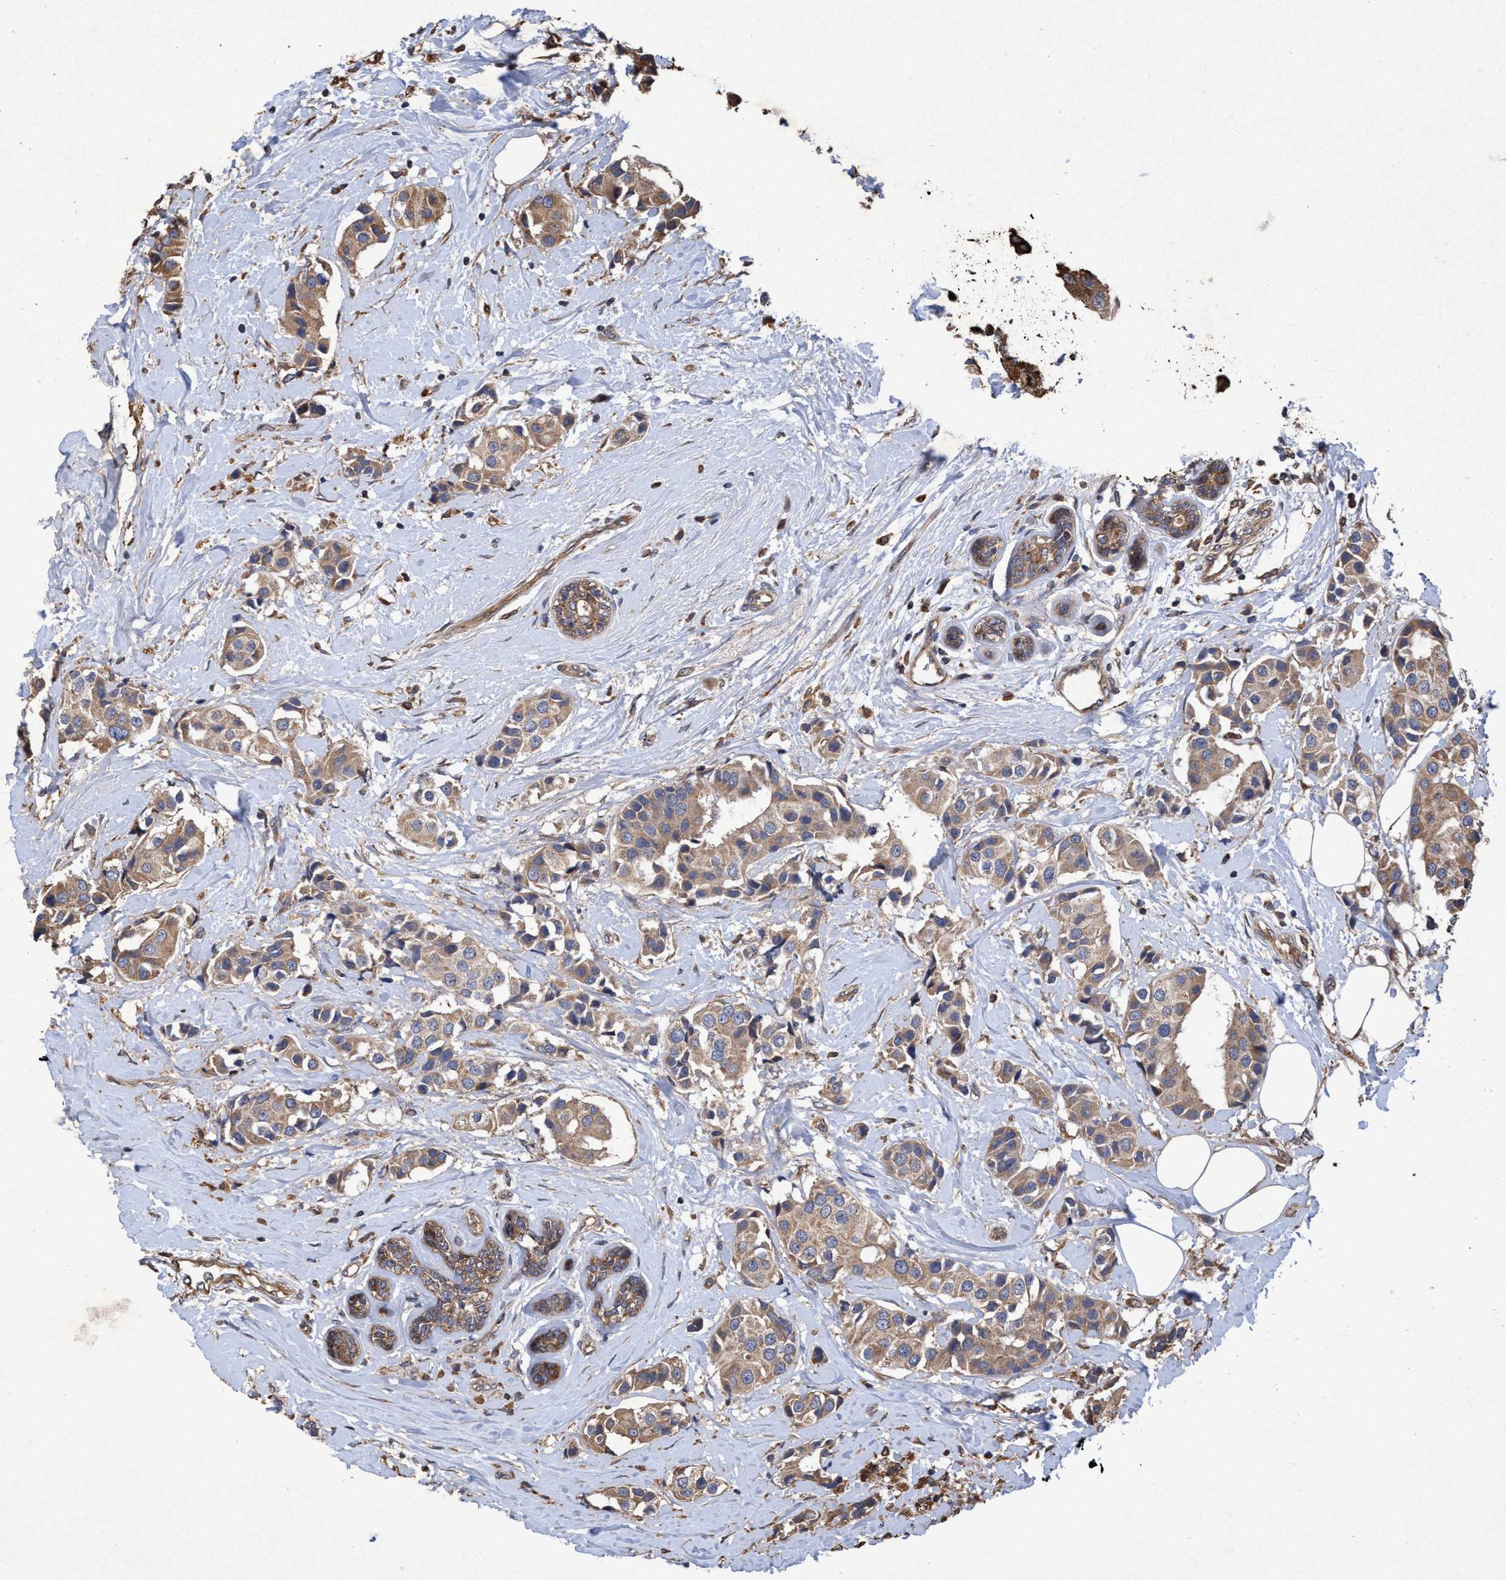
{"staining": {"intensity": "weak", "quantity": ">75%", "location": "cytoplasmic/membranous"}, "tissue": "breast cancer", "cell_type": "Tumor cells", "image_type": "cancer", "snomed": [{"axis": "morphology", "description": "Normal tissue, NOS"}, {"axis": "morphology", "description": "Duct carcinoma"}, {"axis": "topography", "description": "Breast"}], "caption": "Human breast cancer stained for a protein (brown) shows weak cytoplasmic/membranous positive positivity in approximately >75% of tumor cells.", "gene": "CHMP6", "patient": {"sex": "female", "age": 39}}